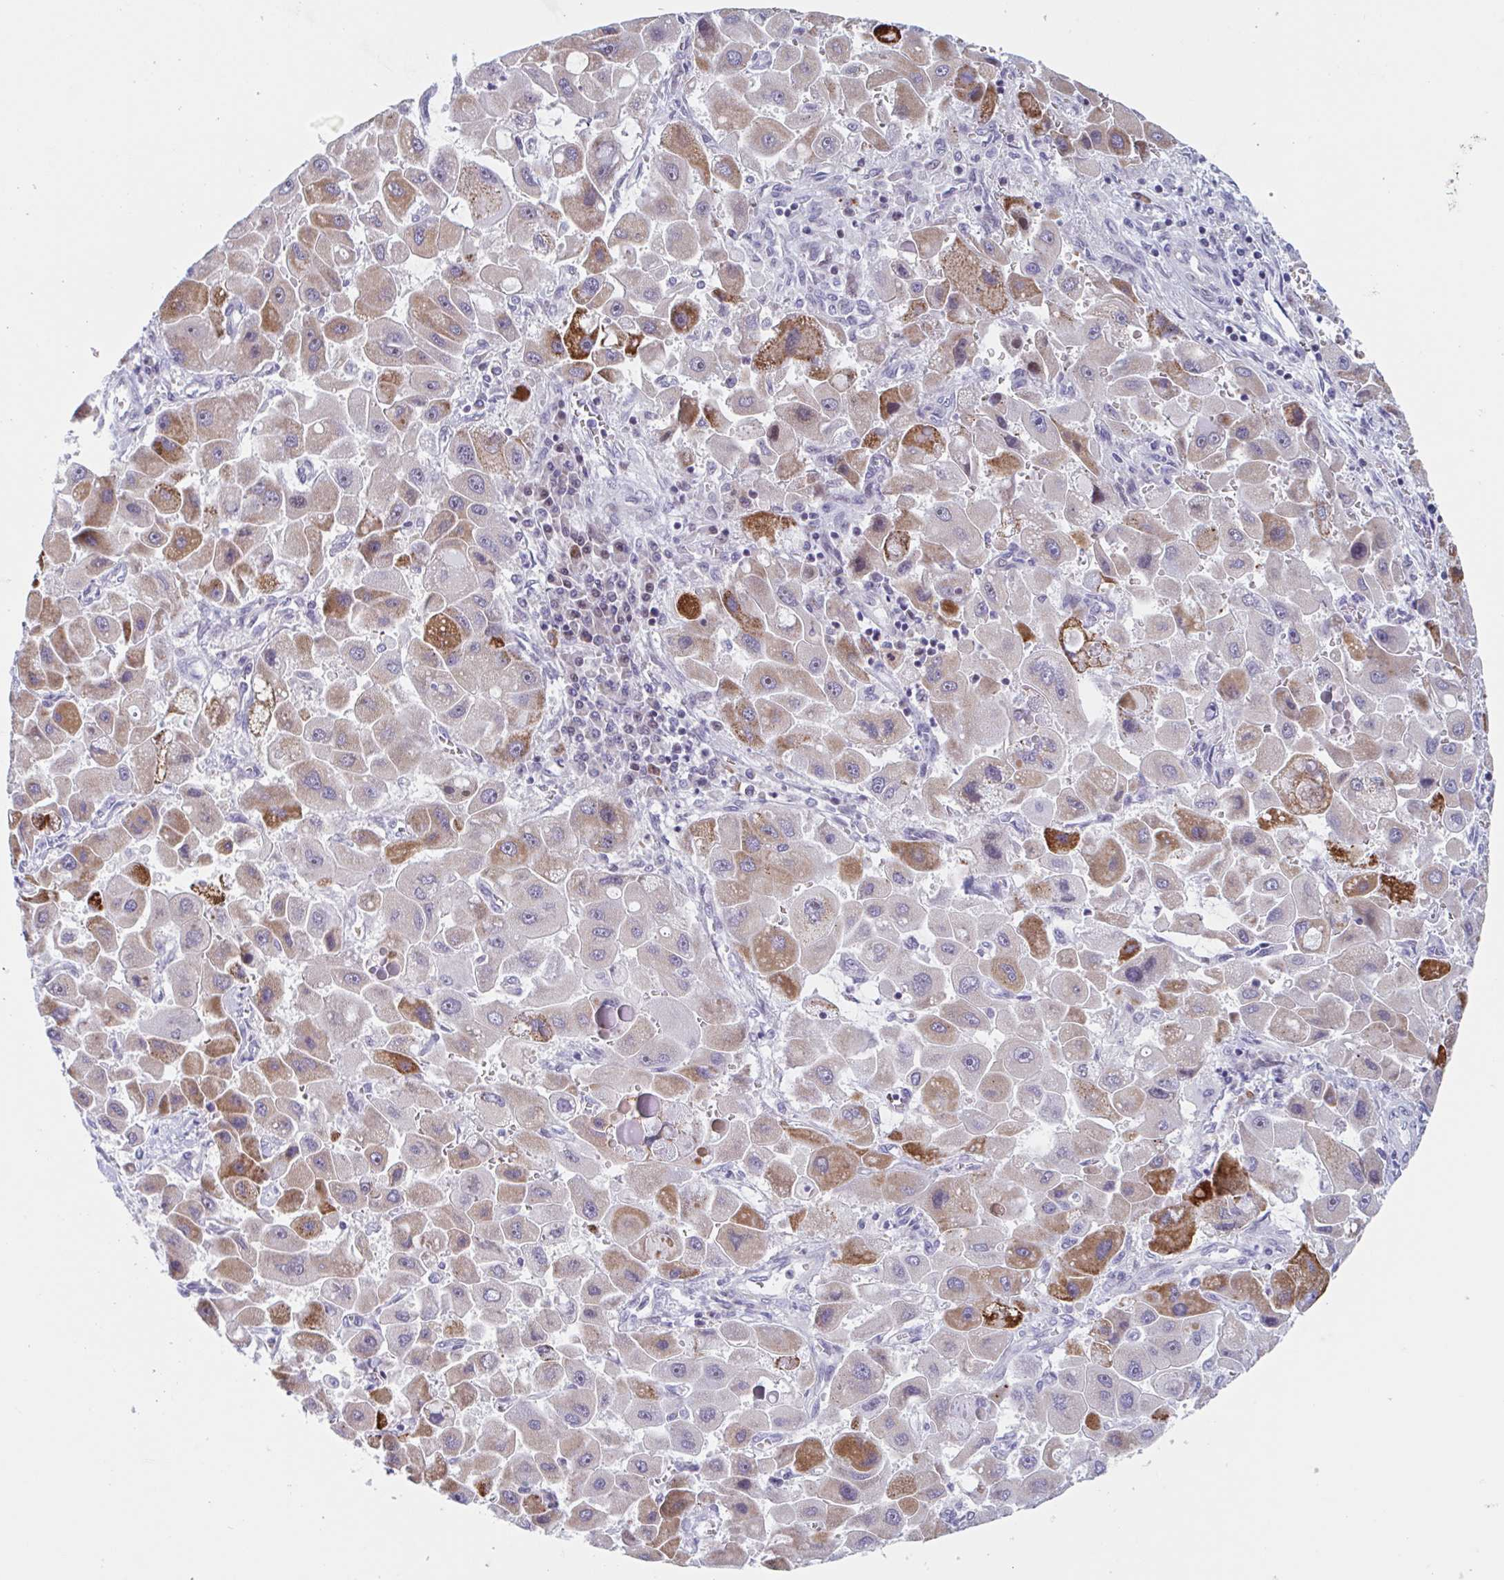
{"staining": {"intensity": "strong", "quantity": "25%-75%", "location": "cytoplasmic/membranous"}, "tissue": "liver cancer", "cell_type": "Tumor cells", "image_type": "cancer", "snomed": [{"axis": "morphology", "description": "Carcinoma, Hepatocellular, NOS"}, {"axis": "topography", "description": "Liver"}], "caption": "Hepatocellular carcinoma (liver) stained with a protein marker demonstrates strong staining in tumor cells.", "gene": "DUXA", "patient": {"sex": "male", "age": 24}}